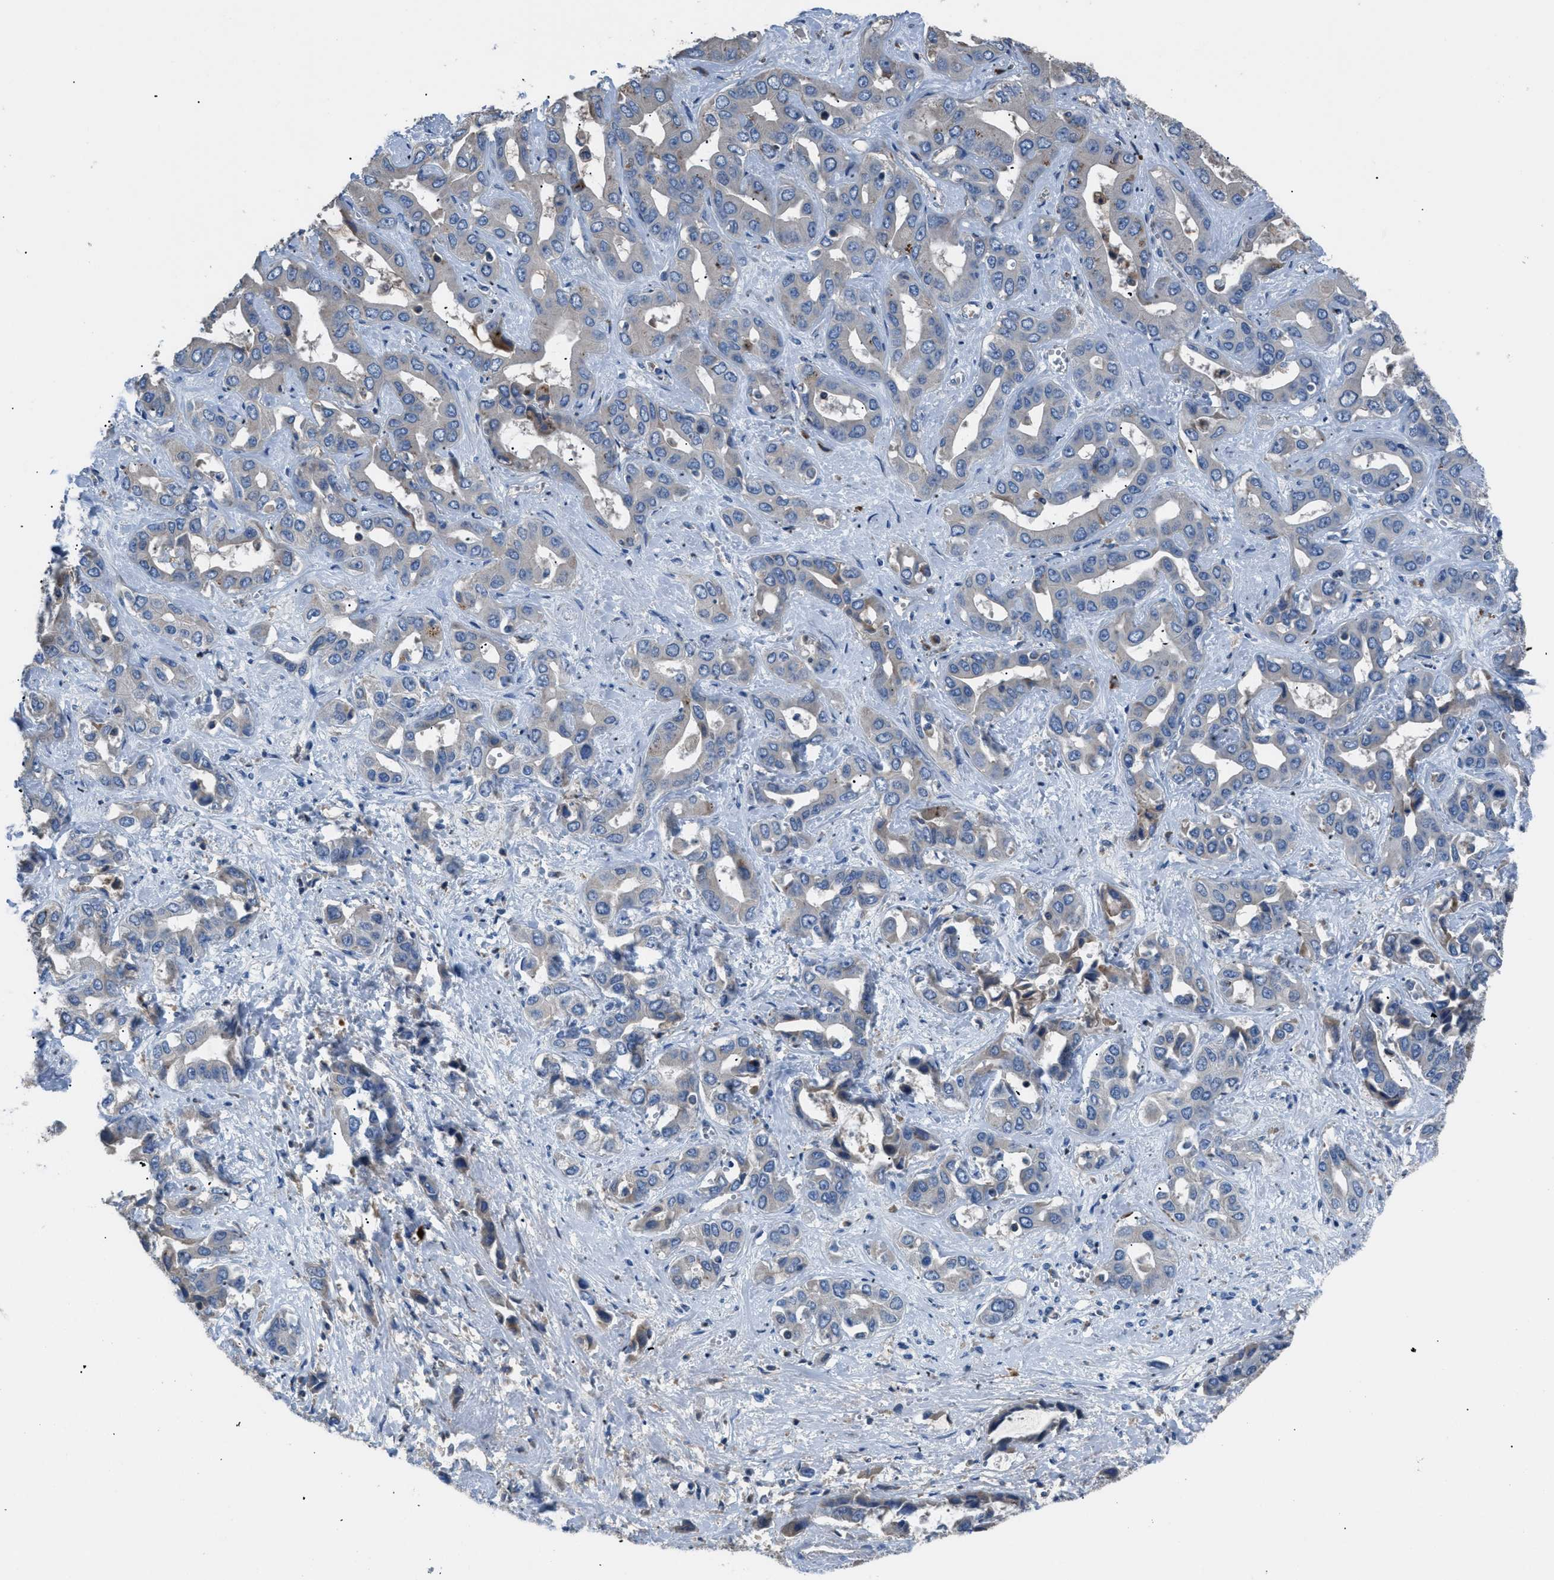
{"staining": {"intensity": "negative", "quantity": "none", "location": "none"}, "tissue": "liver cancer", "cell_type": "Tumor cells", "image_type": "cancer", "snomed": [{"axis": "morphology", "description": "Cholangiocarcinoma"}, {"axis": "topography", "description": "Liver"}], "caption": "A high-resolution photomicrograph shows immunohistochemistry staining of liver cholangiocarcinoma, which demonstrates no significant expression in tumor cells.", "gene": "SGCZ", "patient": {"sex": "female", "age": 52}}